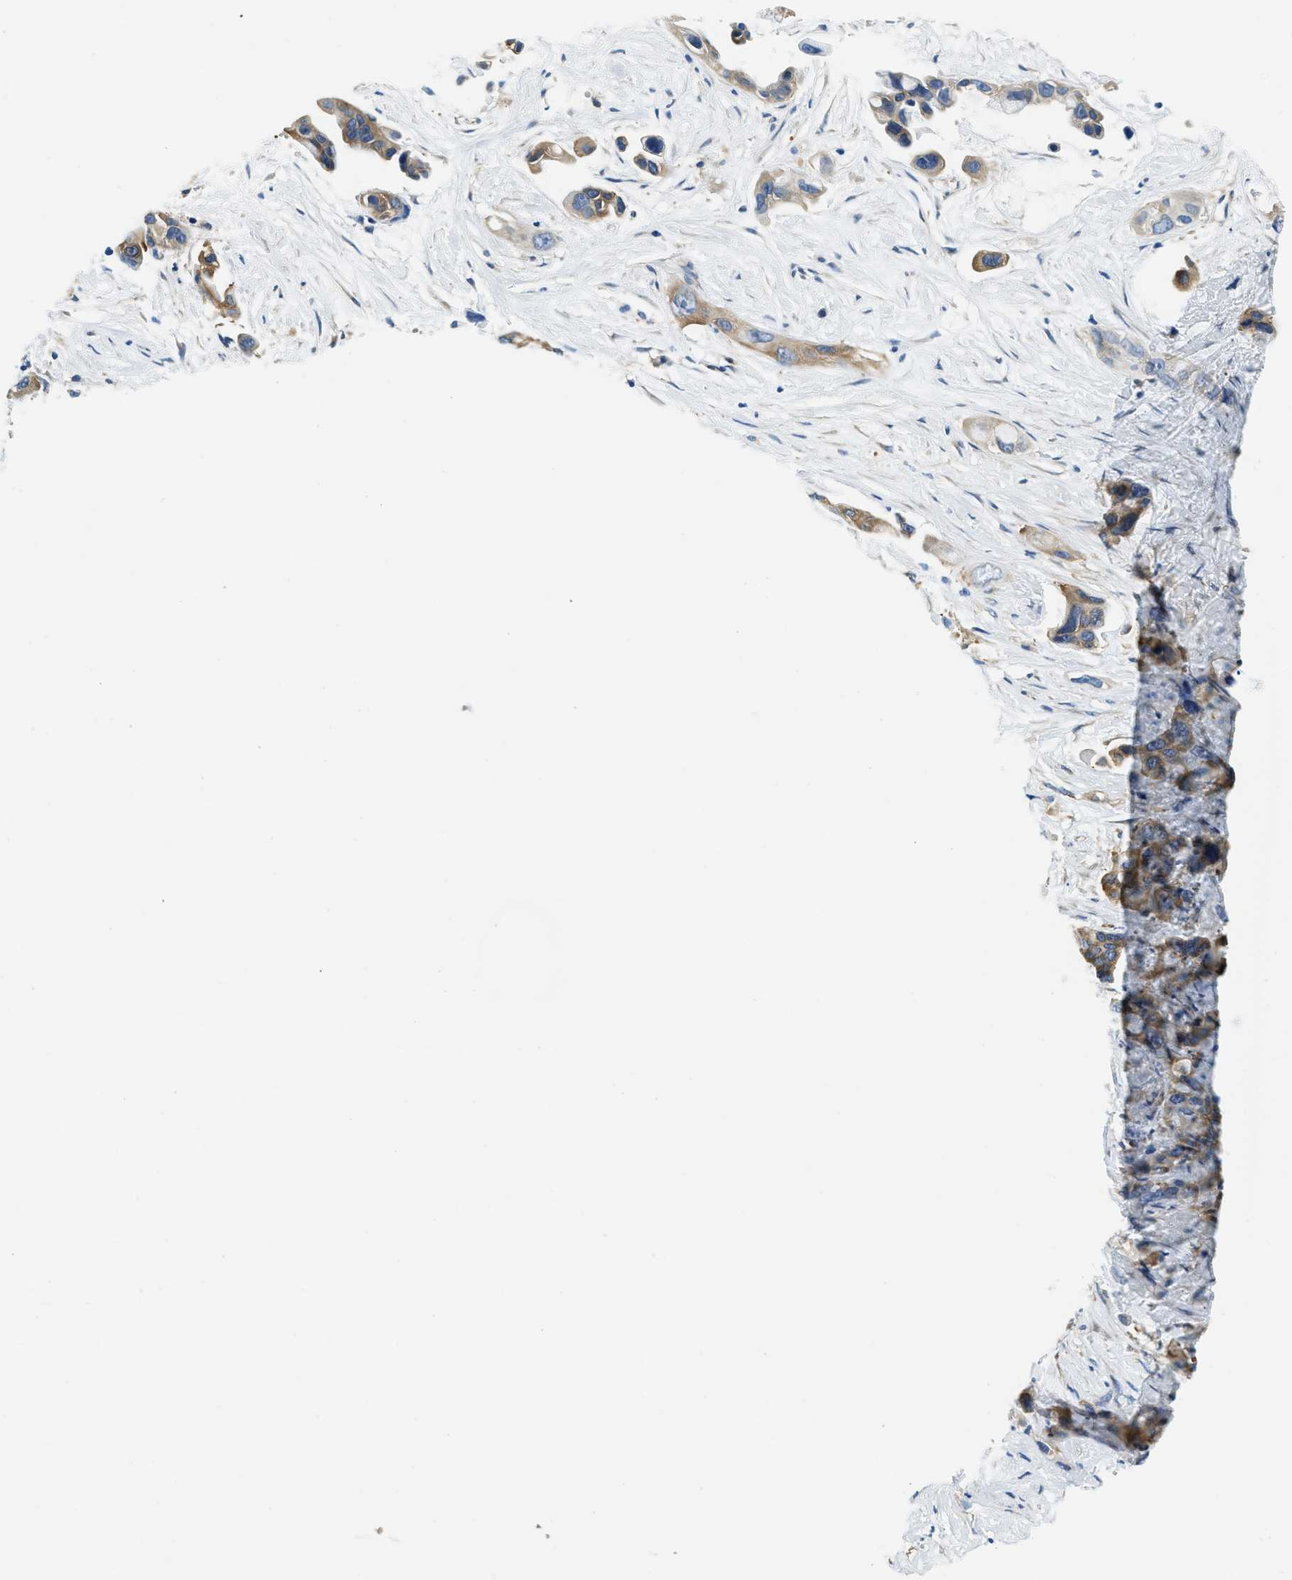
{"staining": {"intensity": "moderate", "quantity": ">75%", "location": "cytoplasmic/membranous"}, "tissue": "pancreatic cancer", "cell_type": "Tumor cells", "image_type": "cancer", "snomed": [{"axis": "morphology", "description": "Adenocarcinoma, NOS"}, {"axis": "topography", "description": "Pancreas"}], "caption": "A brown stain labels moderate cytoplasmic/membranous positivity of a protein in pancreatic cancer (adenocarcinoma) tumor cells. The staining was performed using DAB (3,3'-diaminobenzidine) to visualize the protein expression in brown, while the nuclei were stained in blue with hematoxylin (Magnification: 20x).", "gene": "TWF1", "patient": {"sex": "male", "age": 53}}